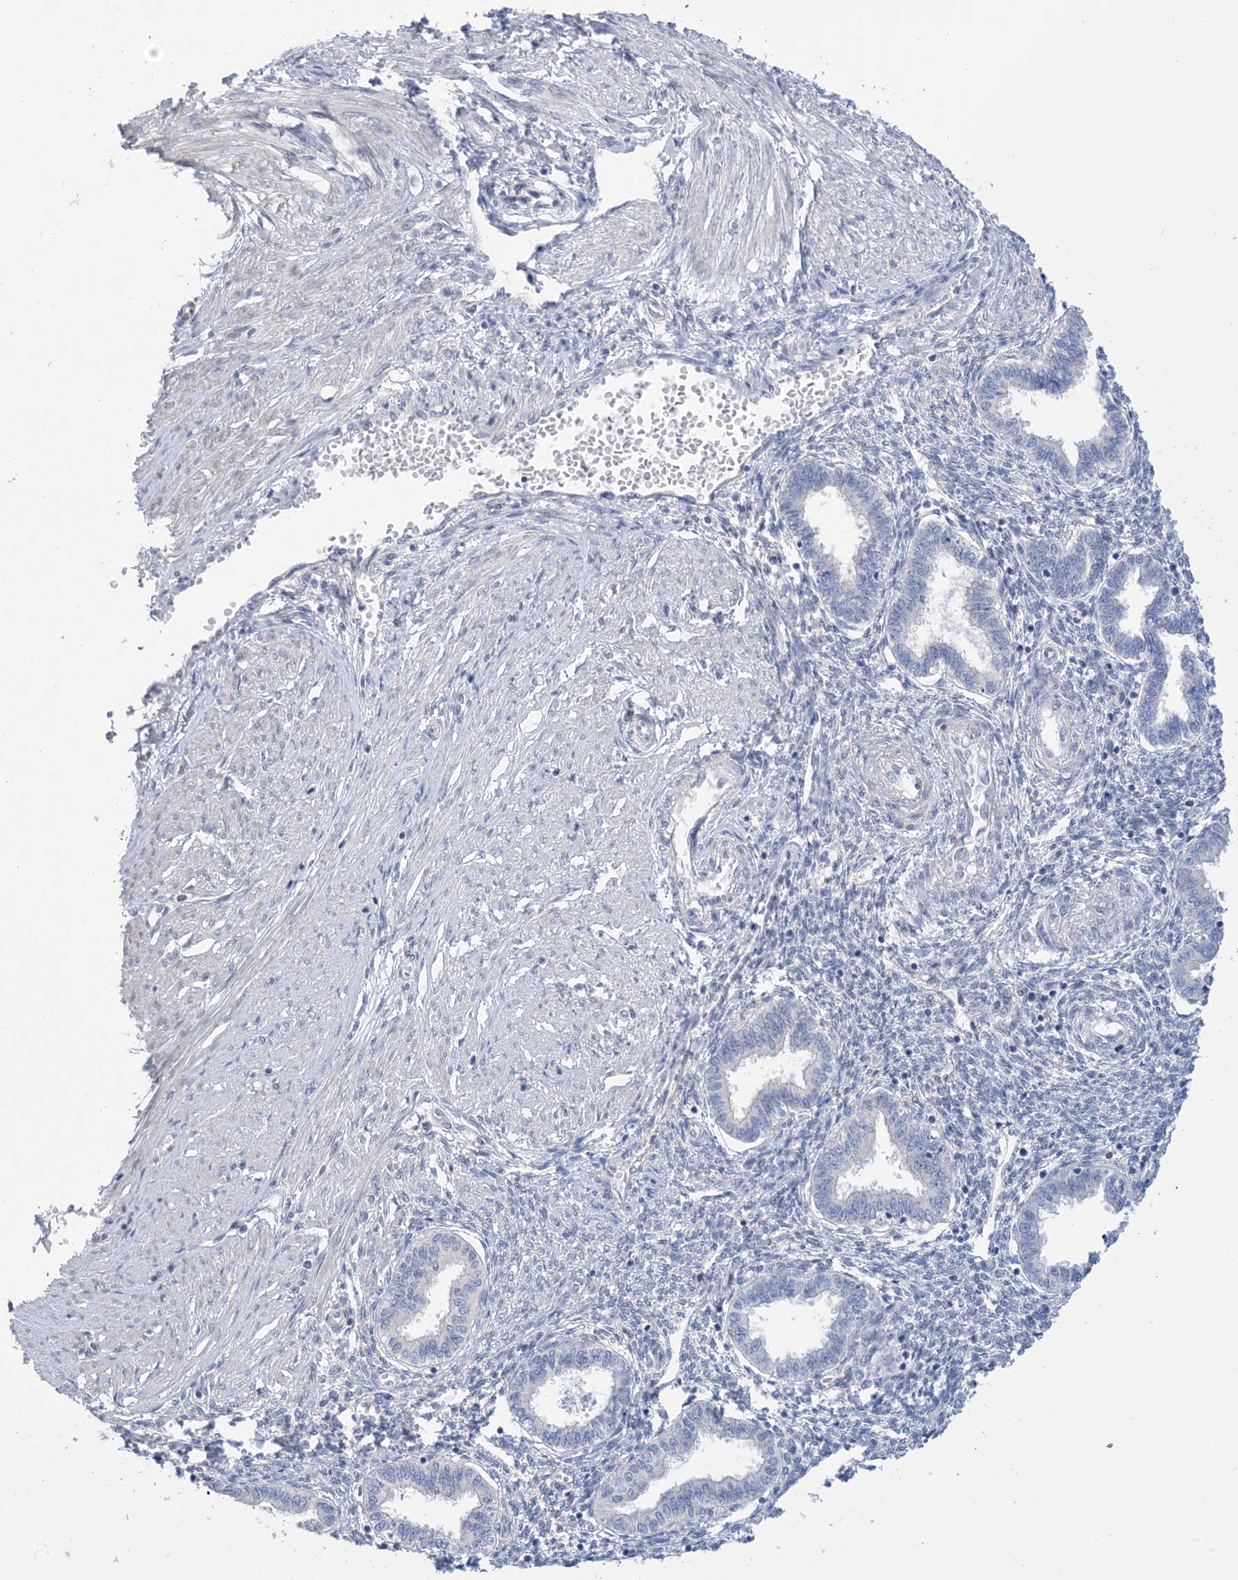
{"staining": {"intensity": "negative", "quantity": "none", "location": "none"}, "tissue": "endometrium", "cell_type": "Cells in endometrial stroma", "image_type": "normal", "snomed": [{"axis": "morphology", "description": "Normal tissue, NOS"}, {"axis": "topography", "description": "Endometrium"}], "caption": "Immunohistochemistry of unremarkable human endometrium exhibits no positivity in cells in endometrial stroma.", "gene": "TTYH1", "patient": {"sex": "female", "age": 33}}